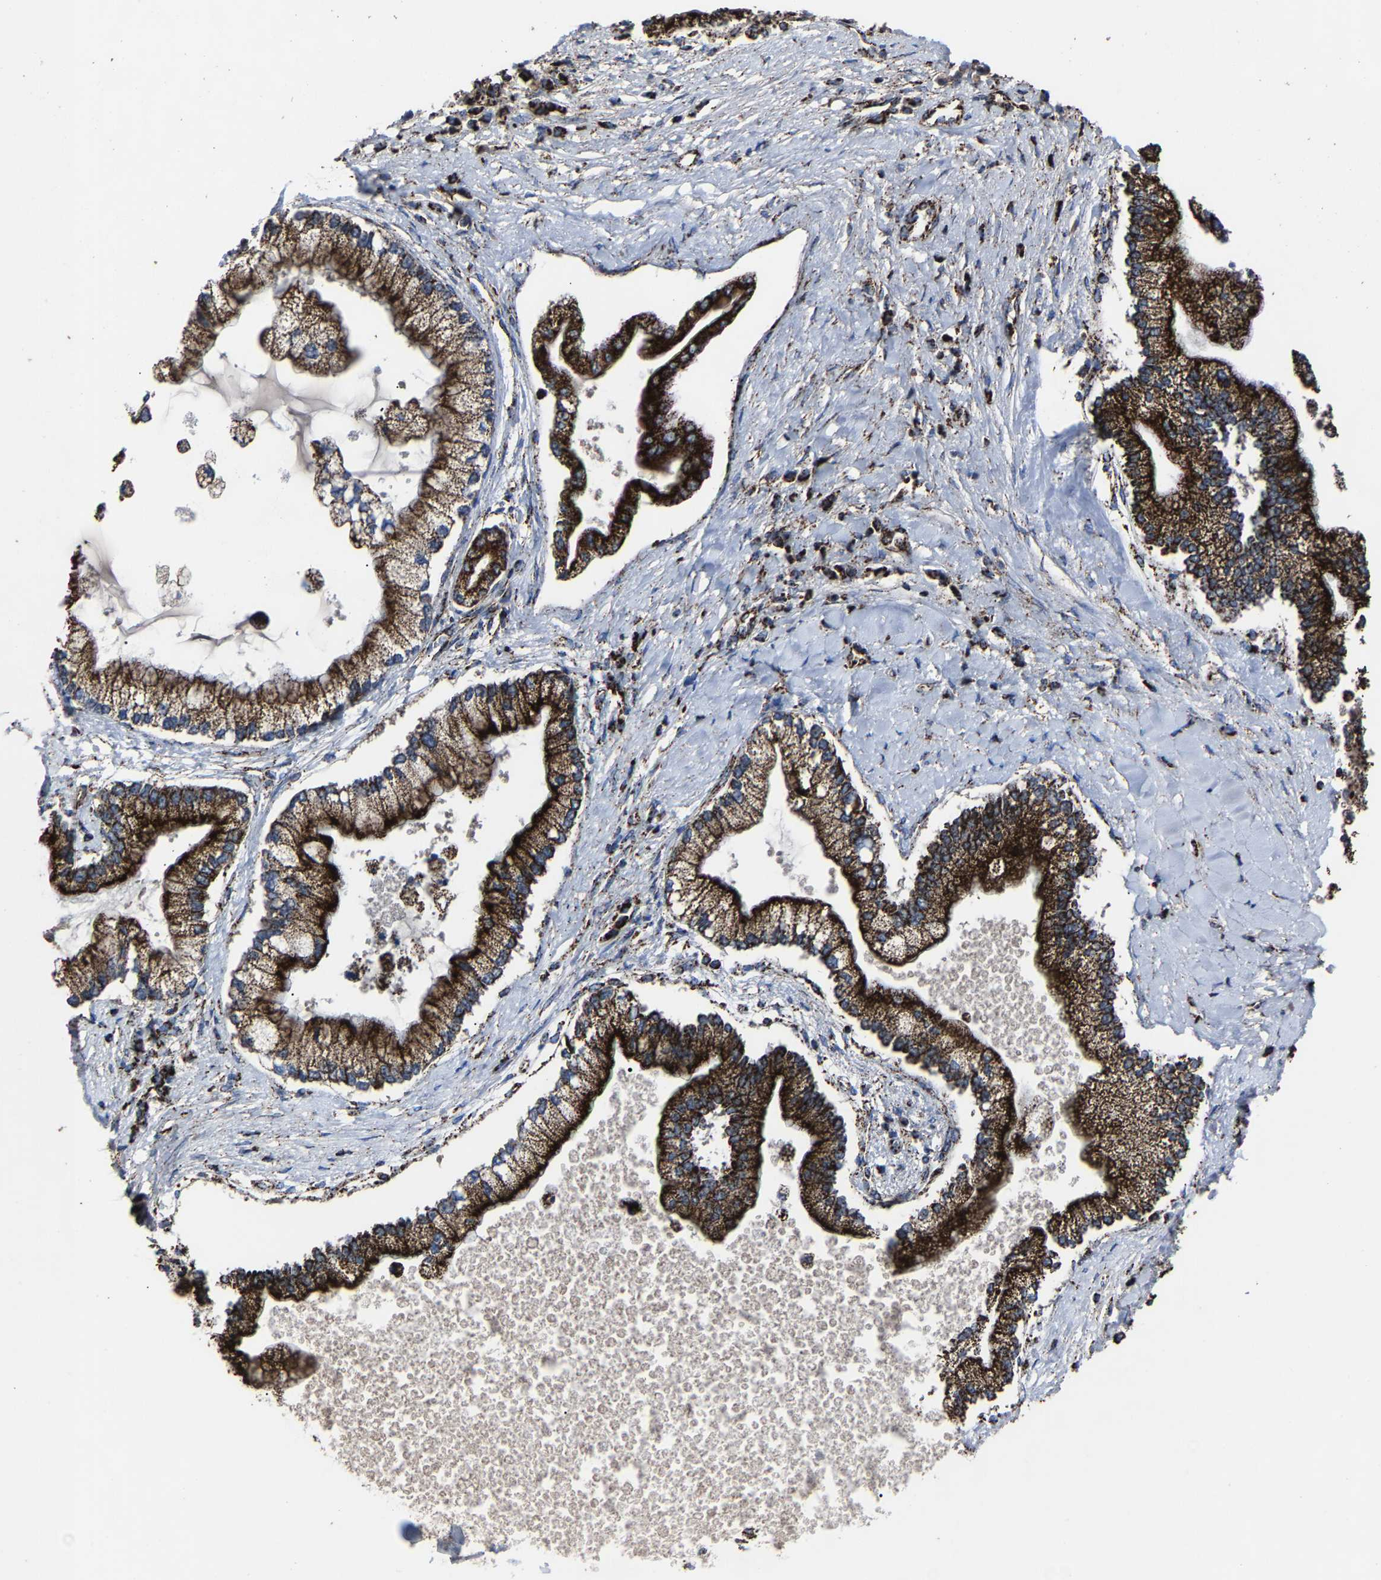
{"staining": {"intensity": "strong", "quantity": ">75%", "location": "cytoplasmic/membranous"}, "tissue": "liver cancer", "cell_type": "Tumor cells", "image_type": "cancer", "snomed": [{"axis": "morphology", "description": "Cholangiocarcinoma"}, {"axis": "topography", "description": "Liver"}], "caption": "Liver cancer (cholangiocarcinoma) was stained to show a protein in brown. There is high levels of strong cytoplasmic/membranous expression in about >75% of tumor cells.", "gene": "NDUFV3", "patient": {"sex": "male", "age": 50}}